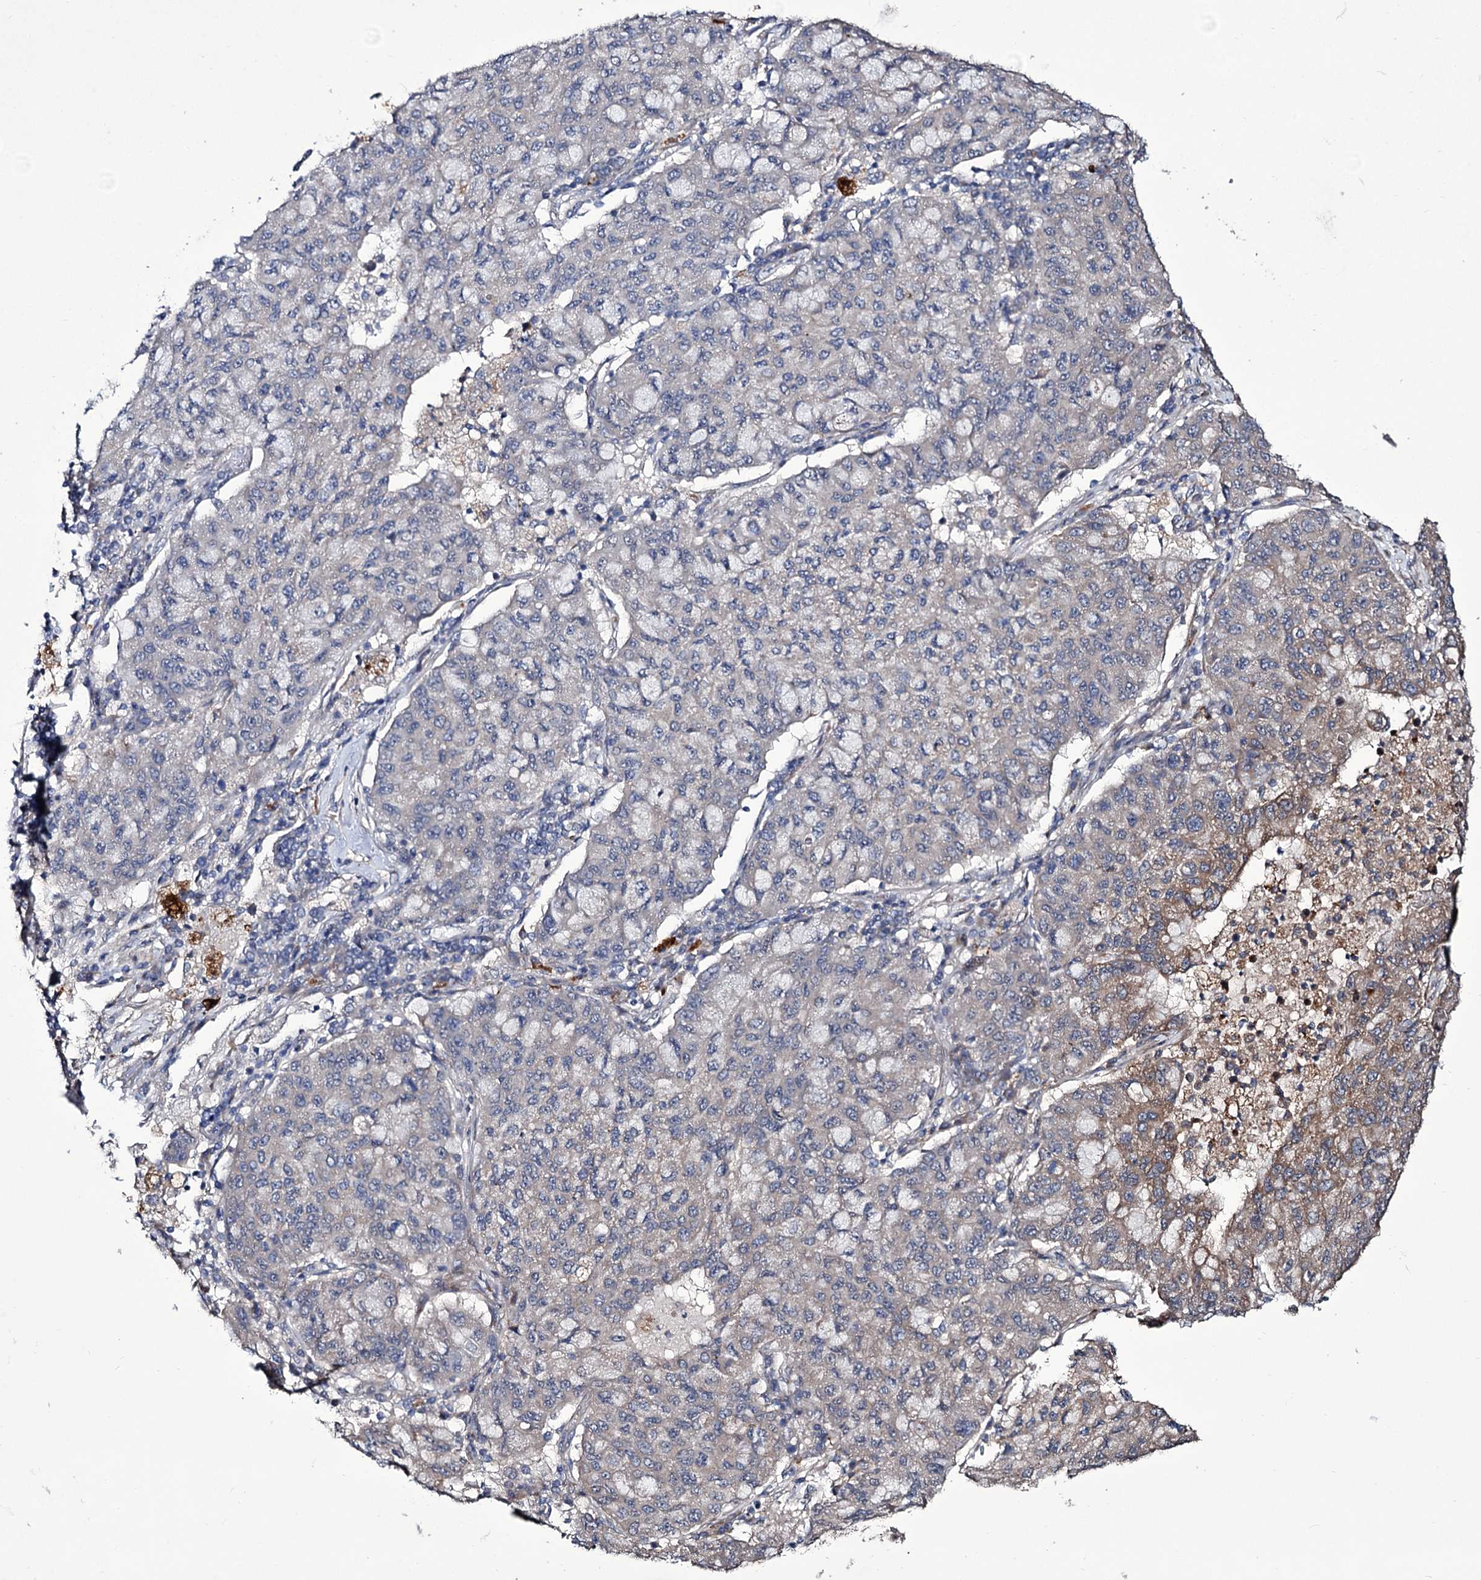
{"staining": {"intensity": "weak", "quantity": "<25%", "location": "cytoplasmic/membranous"}, "tissue": "lung cancer", "cell_type": "Tumor cells", "image_type": "cancer", "snomed": [{"axis": "morphology", "description": "Squamous cell carcinoma, NOS"}, {"axis": "topography", "description": "Lung"}], "caption": "The immunohistochemistry (IHC) histopathology image has no significant expression in tumor cells of lung cancer (squamous cell carcinoma) tissue.", "gene": "TUBGCP5", "patient": {"sex": "male", "age": 74}}